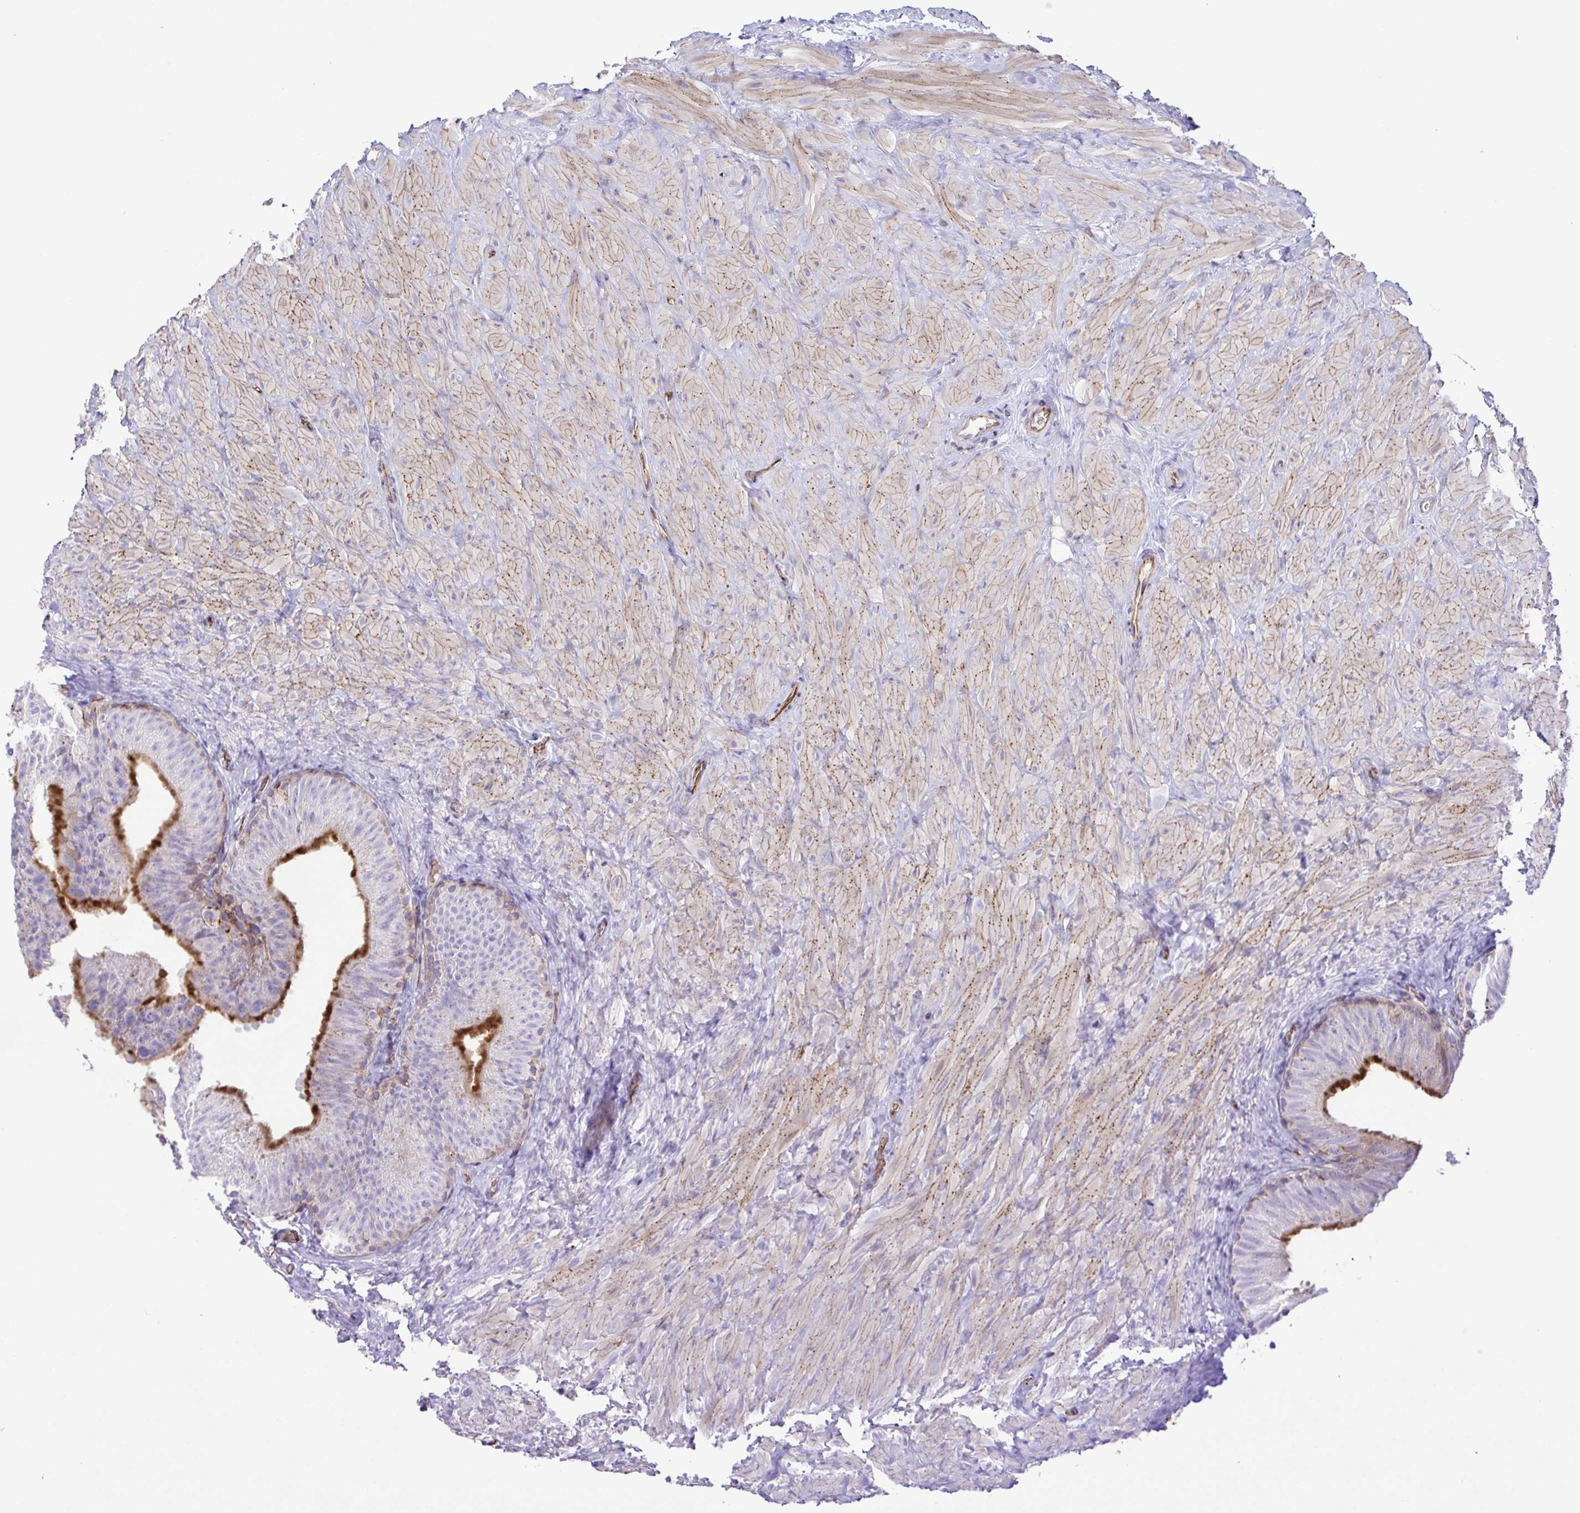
{"staining": {"intensity": "strong", "quantity": "<25%", "location": "cytoplasmic/membranous"}, "tissue": "epididymis", "cell_type": "Glandular cells", "image_type": "normal", "snomed": [{"axis": "morphology", "description": "Normal tissue, NOS"}, {"axis": "topography", "description": "Epididymis, spermatic cord, NOS"}, {"axis": "topography", "description": "Epididymis"}], "caption": "This micrograph reveals IHC staining of benign human epididymis, with medium strong cytoplasmic/membranous positivity in approximately <25% of glandular cells.", "gene": "FLT1", "patient": {"sex": "male", "age": 31}}